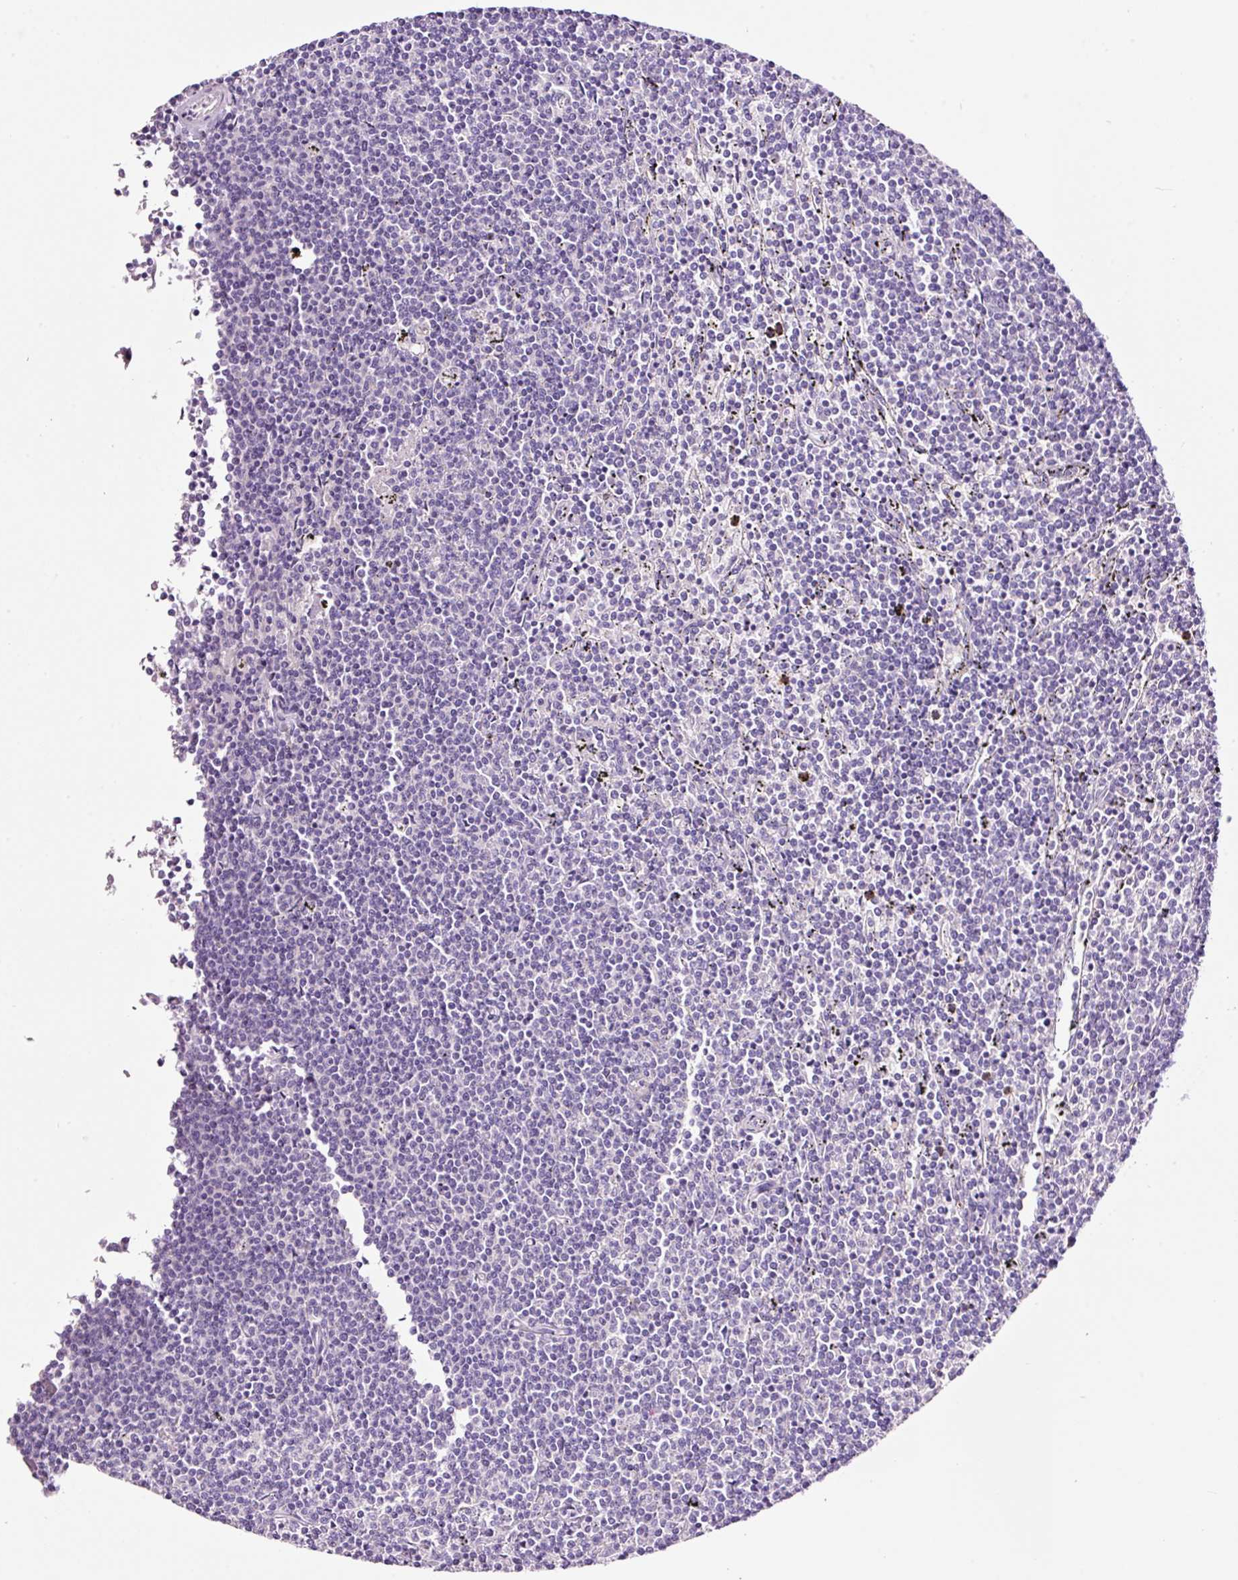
{"staining": {"intensity": "negative", "quantity": "none", "location": "none"}, "tissue": "lymphoma", "cell_type": "Tumor cells", "image_type": "cancer", "snomed": [{"axis": "morphology", "description": "Malignant lymphoma, non-Hodgkin's type, Low grade"}, {"axis": "topography", "description": "Spleen"}], "caption": "Immunohistochemistry histopathology image of human low-grade malignant lymphoma, non-Hodgkin's type stained for a protein (brown), which demonstrates no expression in tumor cells.", "gene": "PAM", "patient": {"sex": "female", "age": 50}}